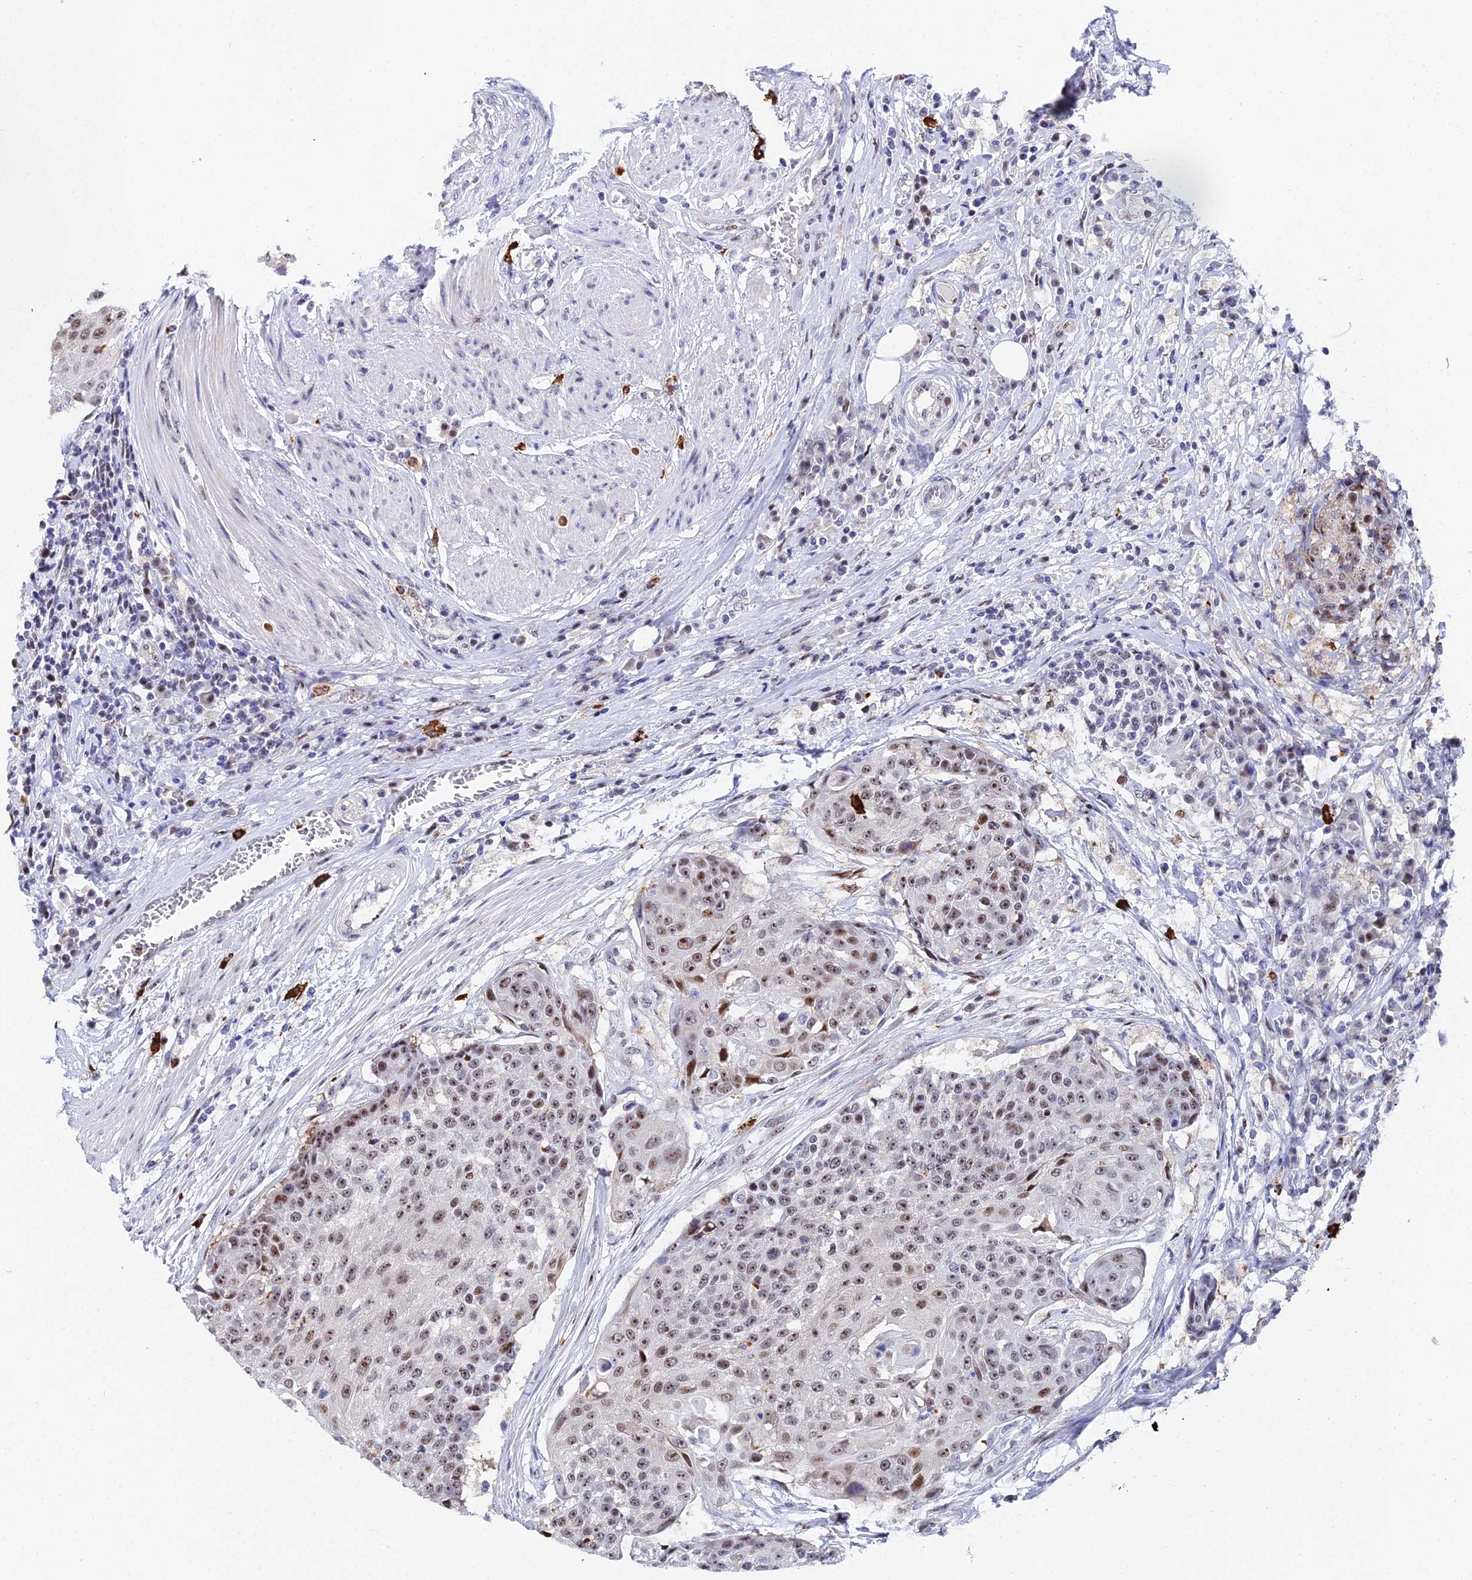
{"staining": {"intensity": "moderate", "quantity": ">75%", "location": "nuclear"}, "tissue": "urothelial cancer", "cell_type": "Tumor cells", "image_type": "cancer", "snomed": [{"axis": "morphology", "description": "Urothelial carcinoma, High grade"}, {"axis": "topography", "description": "Urinary bladder"}], "caption": "Human high-grade urothelial carcinoma stained with a brown dye demonstrates moderate nuclear positive positivity in approximately >75% of tumor cells.", "gene": "TIFA", "patient": {"sex": "female", "age": 63}}